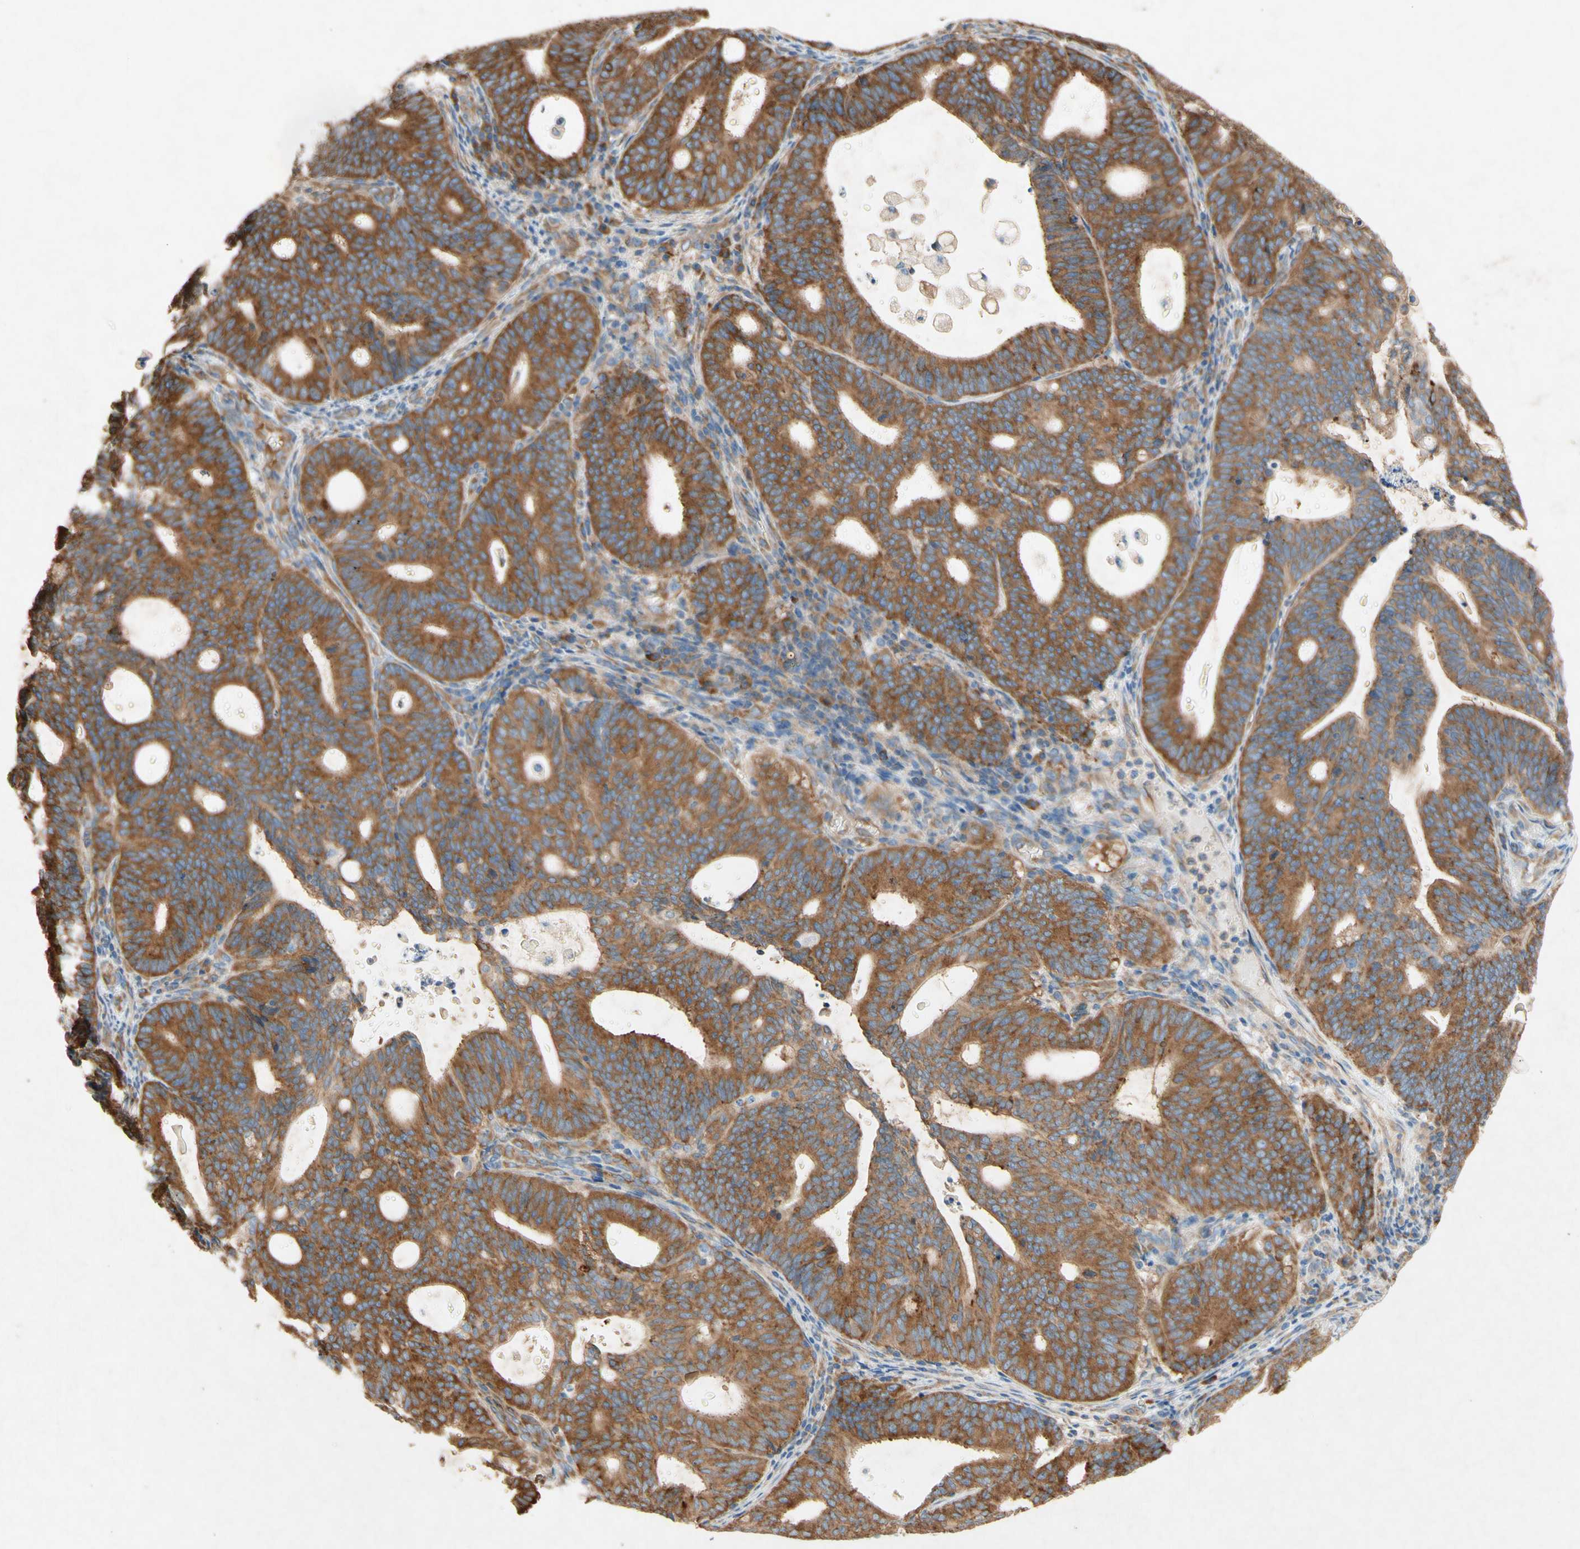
{"staining": {"intensity": "moderate", "quantity": ">75%", "location": "cytoplasmic/membranous"}, "tissue": "endometrial cancer", "cell_type": "Tumor cells", "image_type": "cancer", "snomed": [{"axis": "morphology", "description": "Adenocarcinoma, NOS"}, {"axis": "topography", "description": "Uterus"}], "caption": "Adenocarcinoma (endometrial) stained for a protein exhibits moderate cytoplasmic/membranous positivity in tumor cells.", "gene": "PABPC1", "patient": {"sex": "female", "age": 83}}